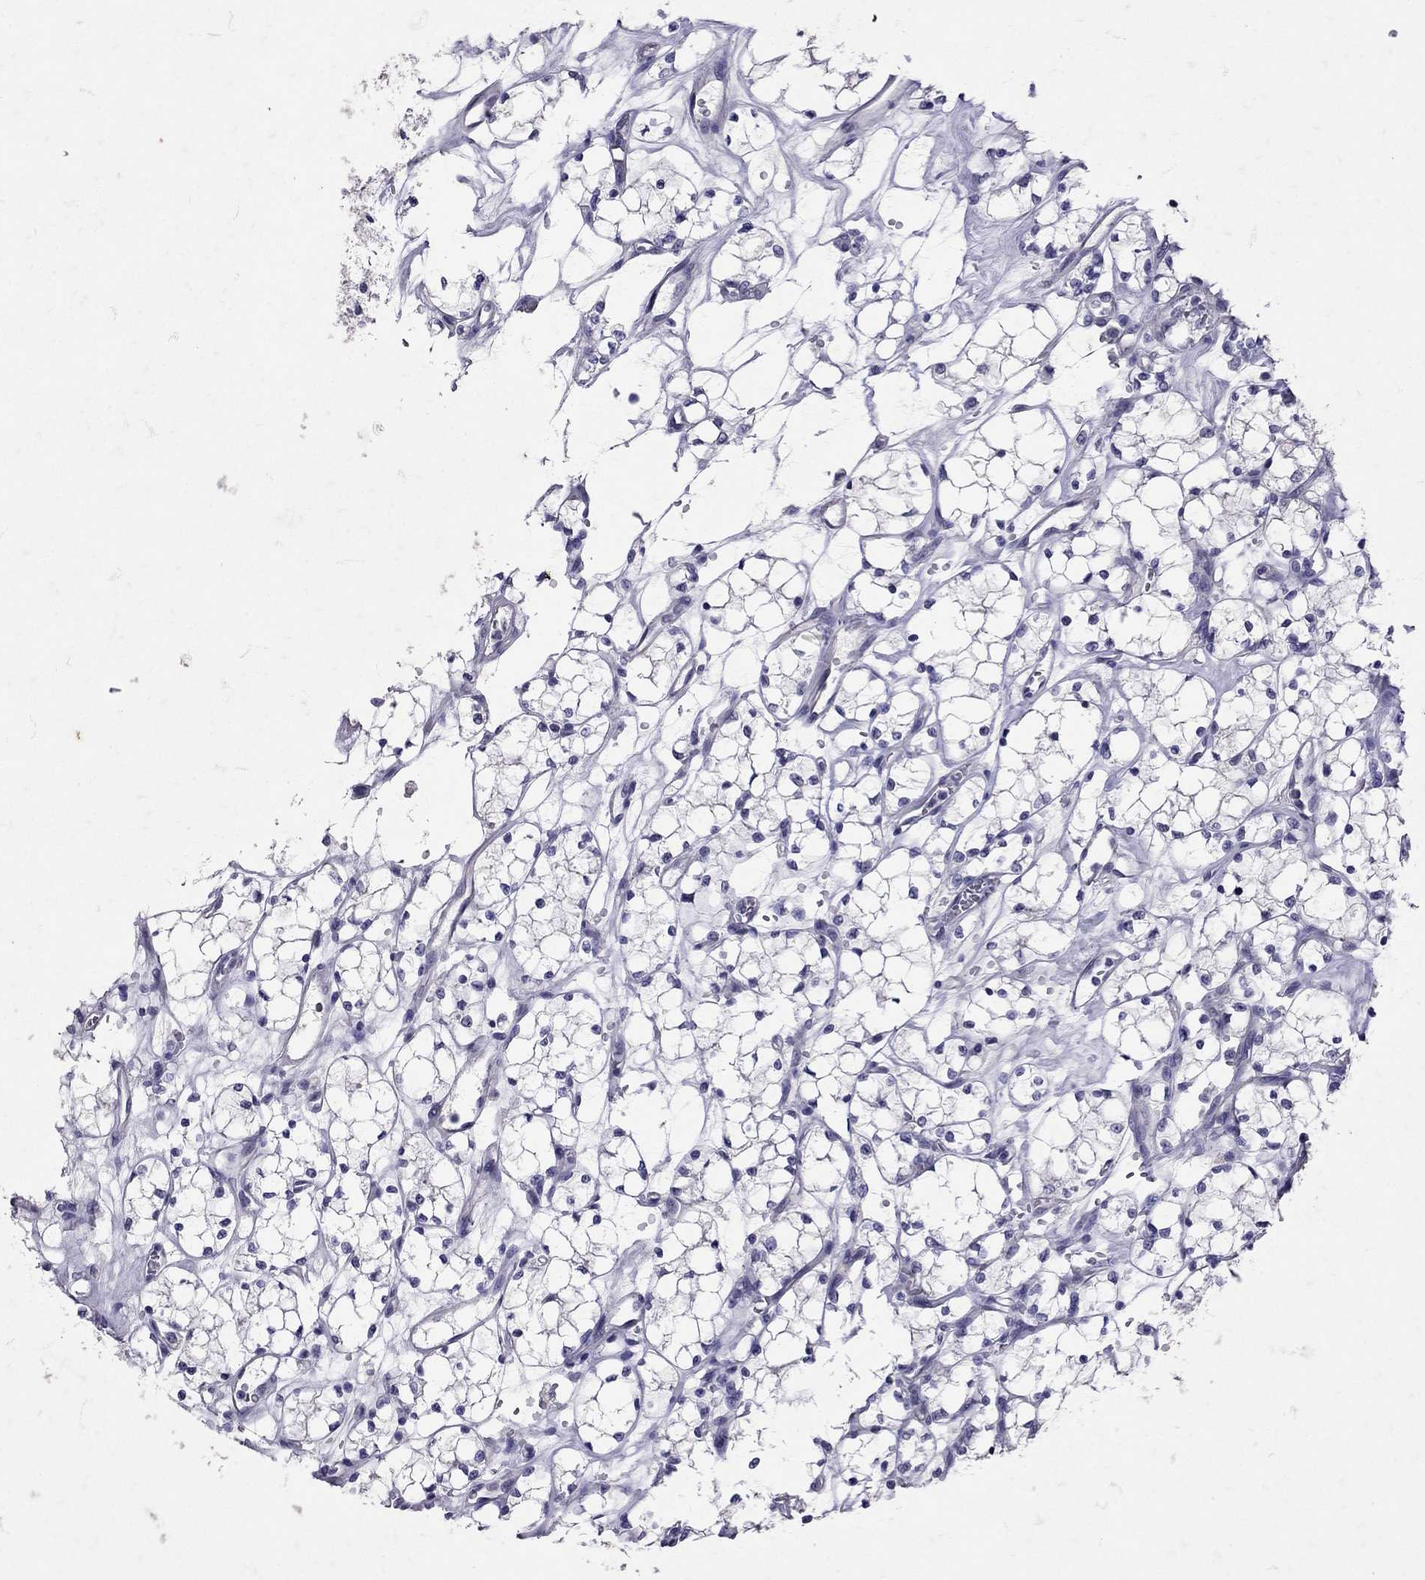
{"staining": {"intensity": "negative", "quantity": "none", "location": "none"}, "tissue": "renal cancer", "cell_type": "Tumor cells", "image_type": "cancer", "snomed": [{"axis": "morphology", "description": "Adenocarcinoma, NOS"}, {"axis": "topography", "description": "Kidney"}], "caption": "Tumor cells are negative for brown protein staining in renal cancer. (DAB (3,3'-diaminobenzidine) IHC with hematoxylin counter stain).", "gene": "SST", "patient": {"sex": "female", "age": 69}}